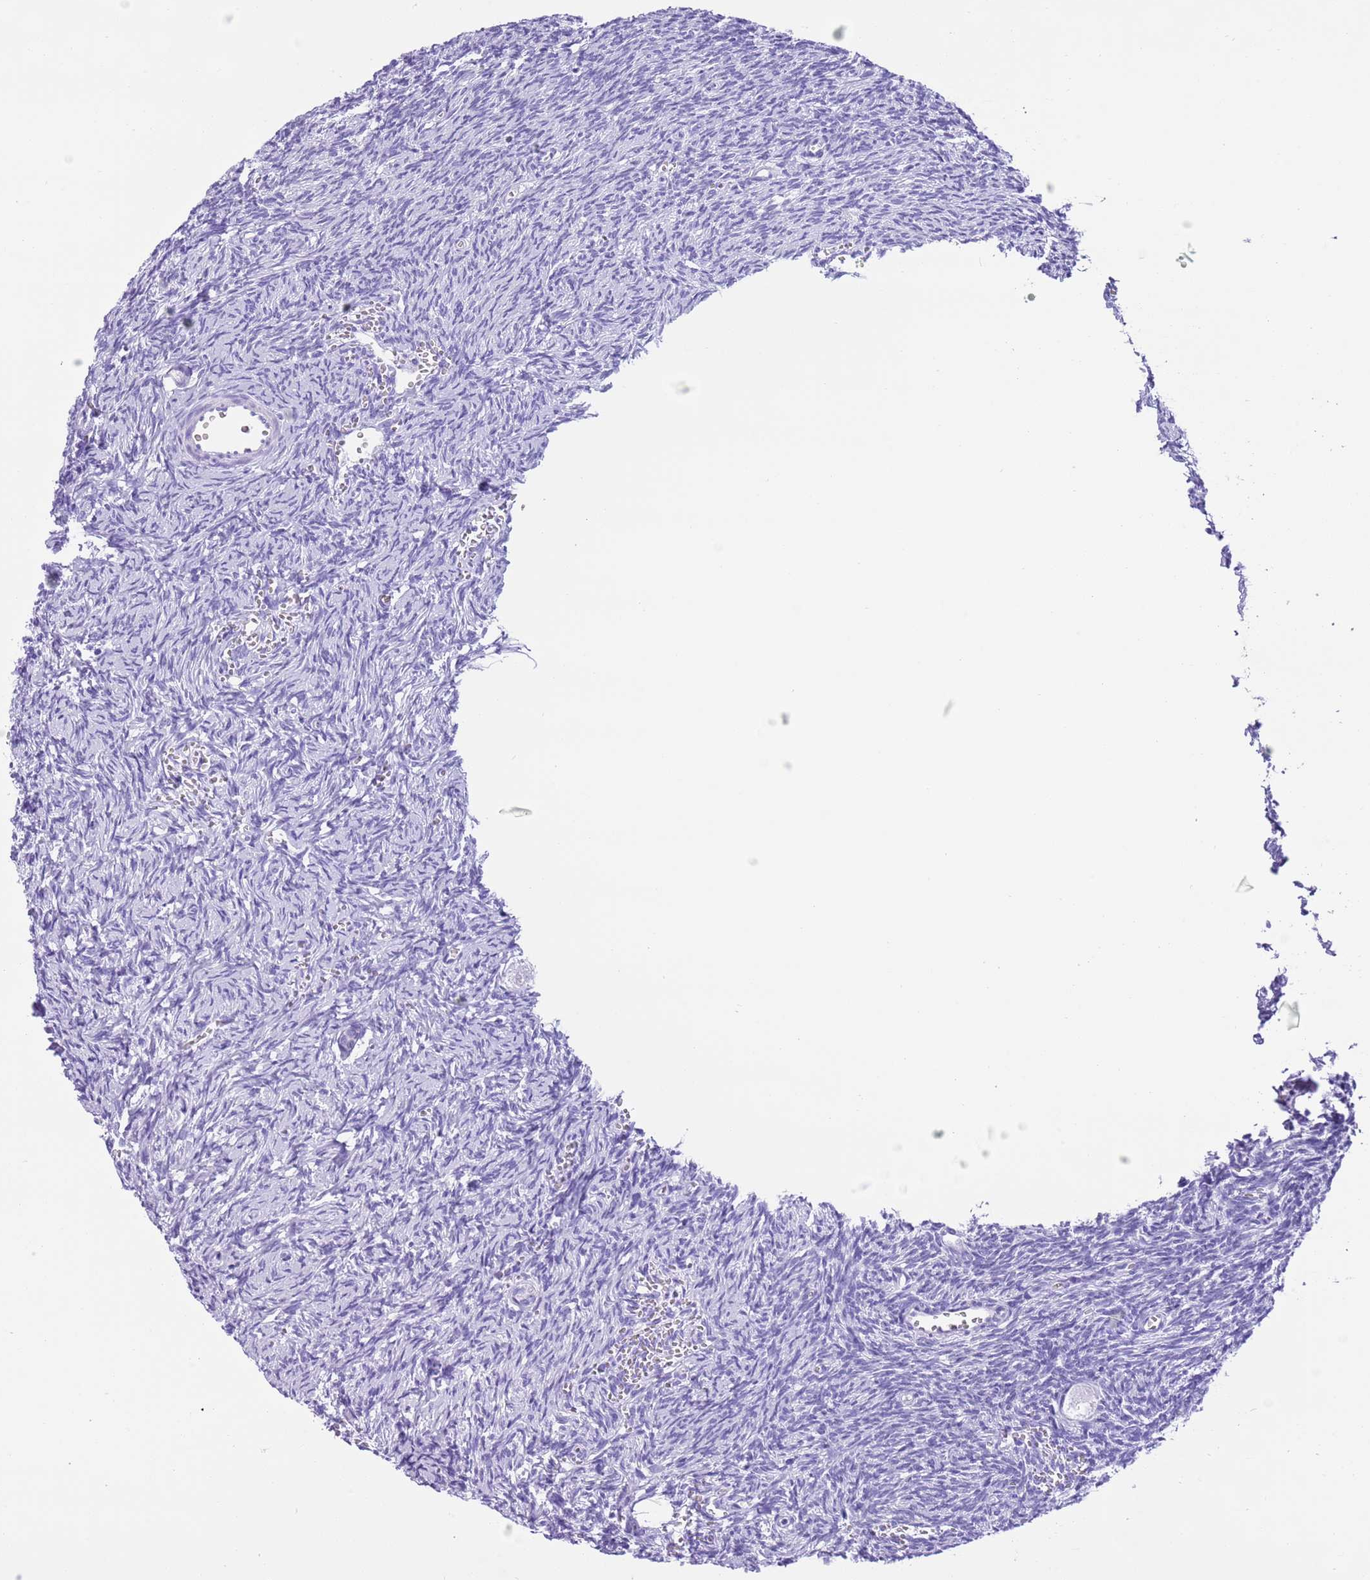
{"staining": {"intensity": "negative", "quantity": "none", "location": "none"}, "tissue": "ovary", "cell_type": "Ovarian stroma cells", "image_type": "normal", "snomed": [{"axis": "morphology", "description": "Normal tissue, NOS"}, {"axis": "topography", "description": "Ovary"}], "caption": "Unremarkable ovary was stained to show a protein in brown. There is no significant positivity in ovarian stroma cells. (Stains: DAB (3,3'-diaminobenzidine) IHC with hematoxylin counter stain, Microscopy: brightfield microscopy at high magnification).", "gene": "TMEM185A", "patient": {"sex": "female", "age": 39}}